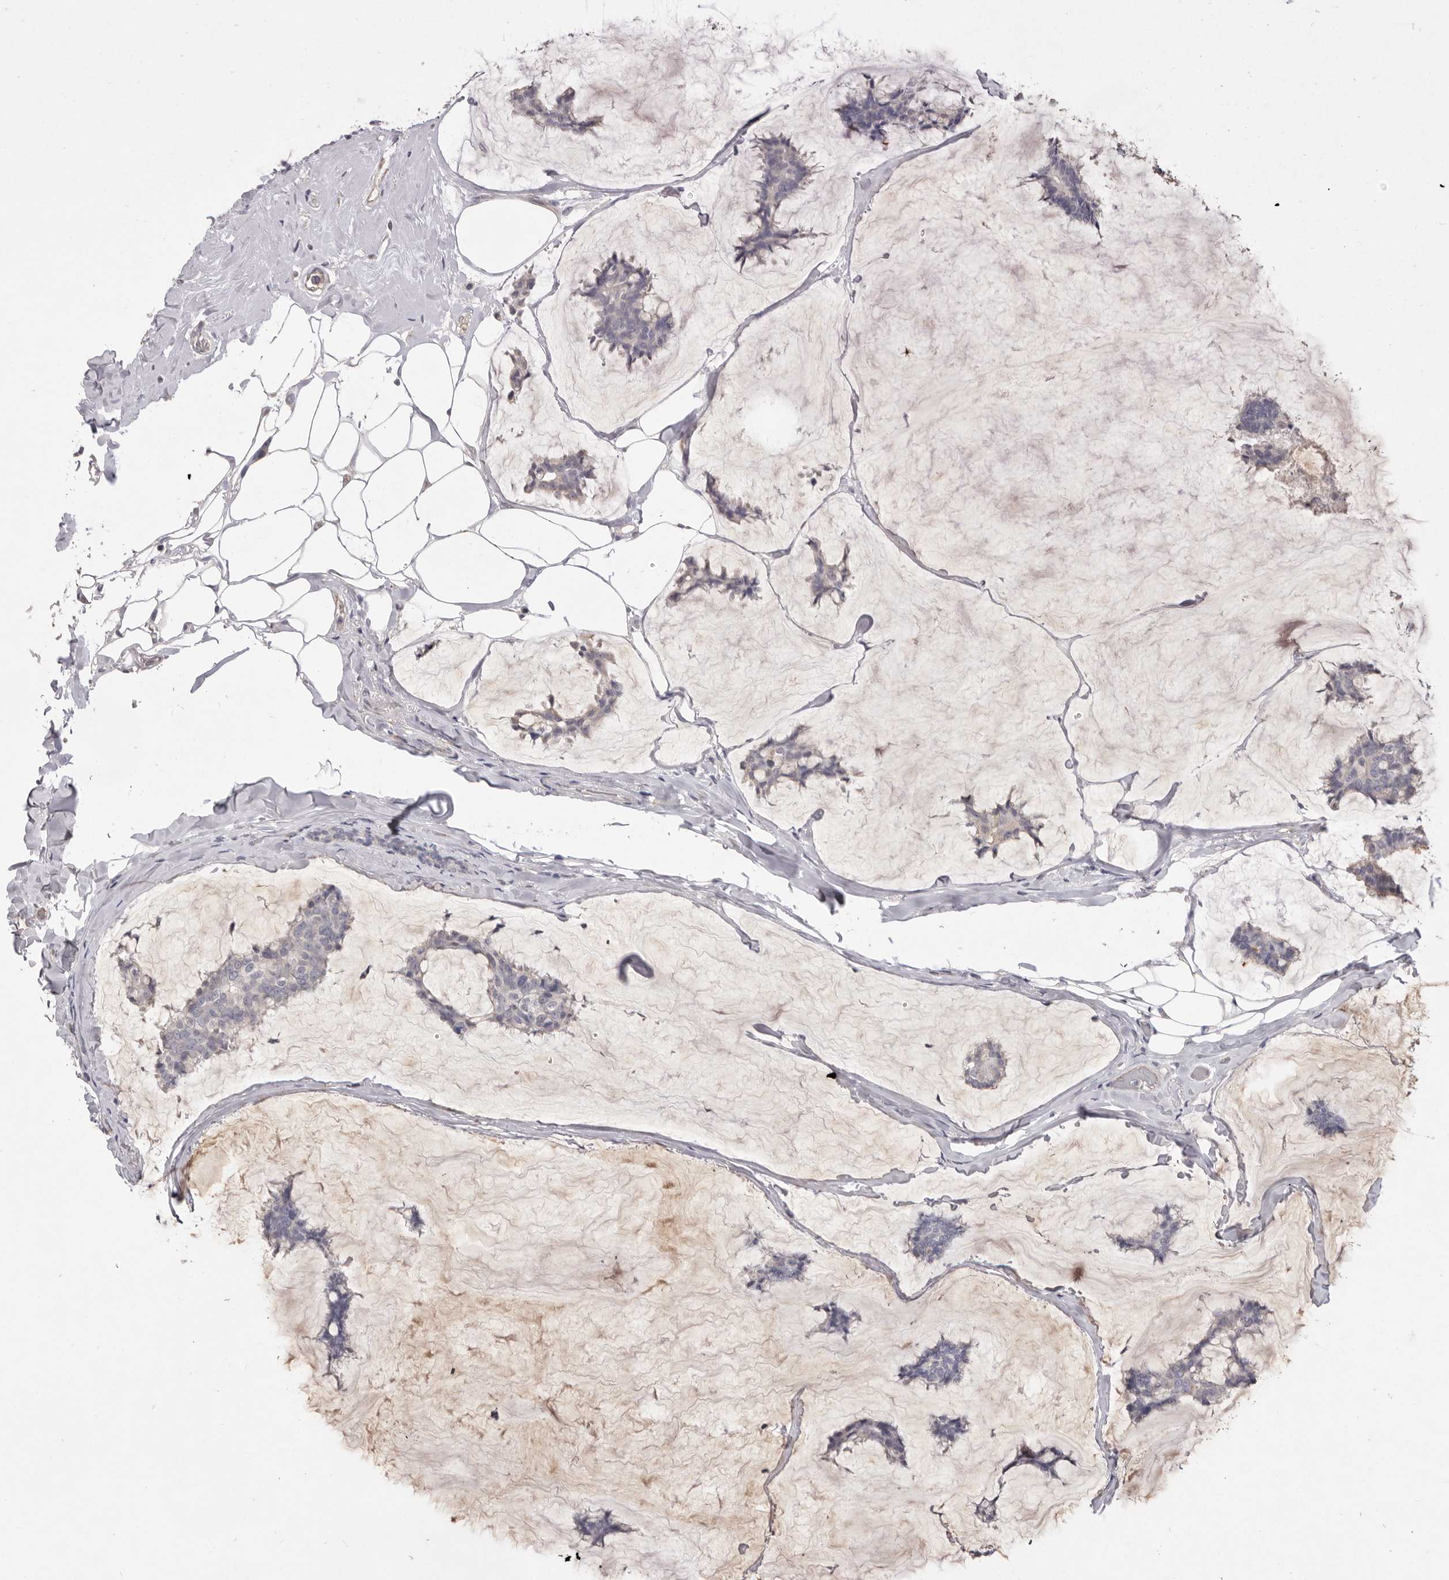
{"staining": {"intensity": "negative", "quantity": "none", "location": "none"}, "tissue": "breast cancer", "cell_type": "Tumor cells", "image_type": "cancer", "snomed": [{"axis": "morphology", "description": "Duct carcinoma"}, {"axis": "topography", "description": "Breast"}], "caption": "IHC histopathology image of neoplastic tissue: breast cancer stained with DAB reveals no significant protein expression in tumor cells.", "gene": "ZYG11B", "patient": {"sex": "female", "age": 93}}